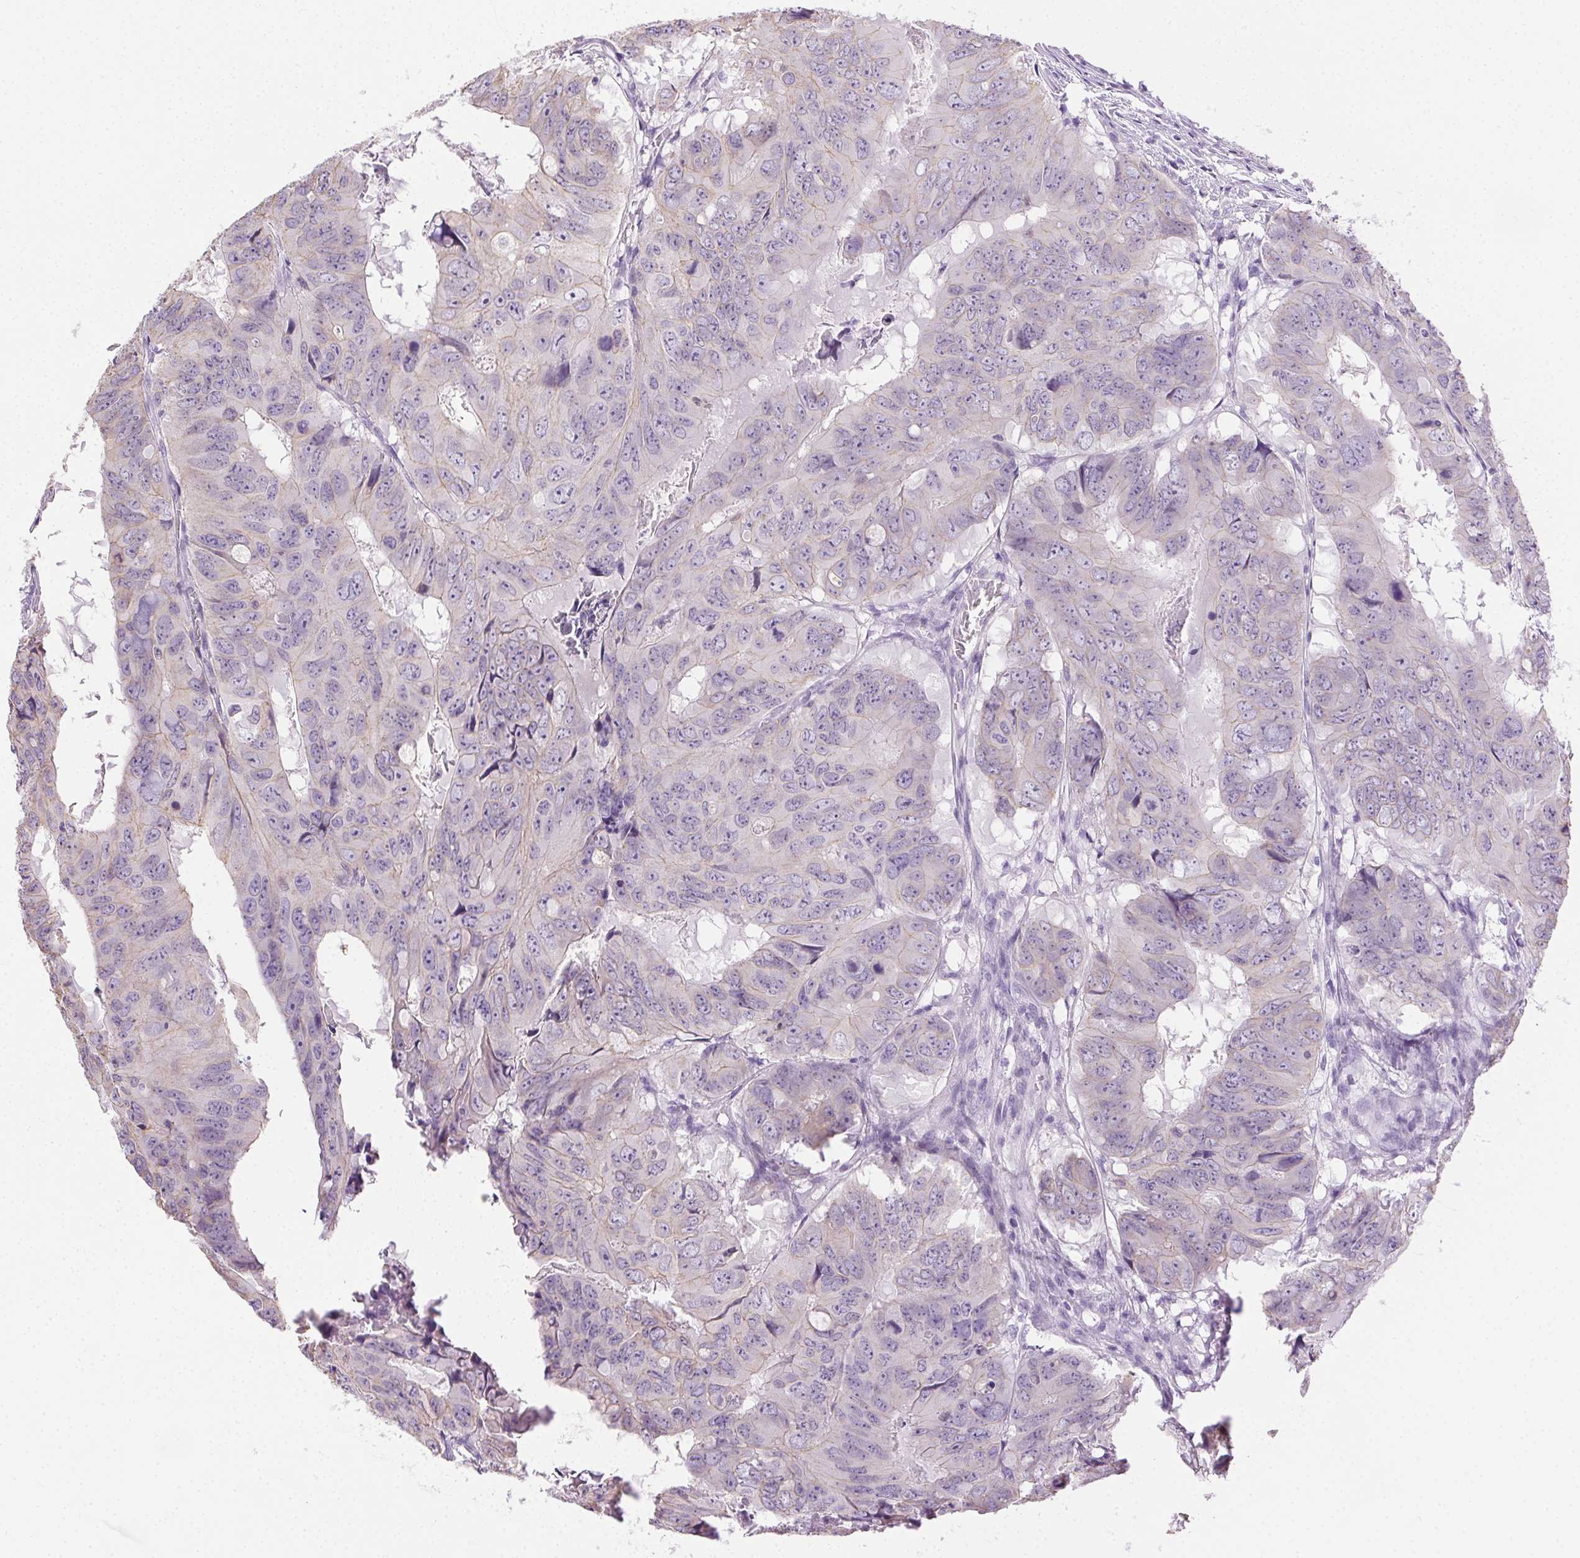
{"staining": {"intensity": "negative", "quantity": "none", "location": "none"}, "tissue": "colorectal cancer", "cell_type": "Tumor cells", "image_type": "cancer", "snomed": [{"axis": "morphology", "description": "Adenocarcinoma, NOS"}, {"axis": "topography", "description": "Colon"}], "caption": "IHC of colorectal cancer (adenocarcinoma) shows no expression in tumor cells.", "gene": "CLDN10", "patient": {"sex": "male", "age": 79}}